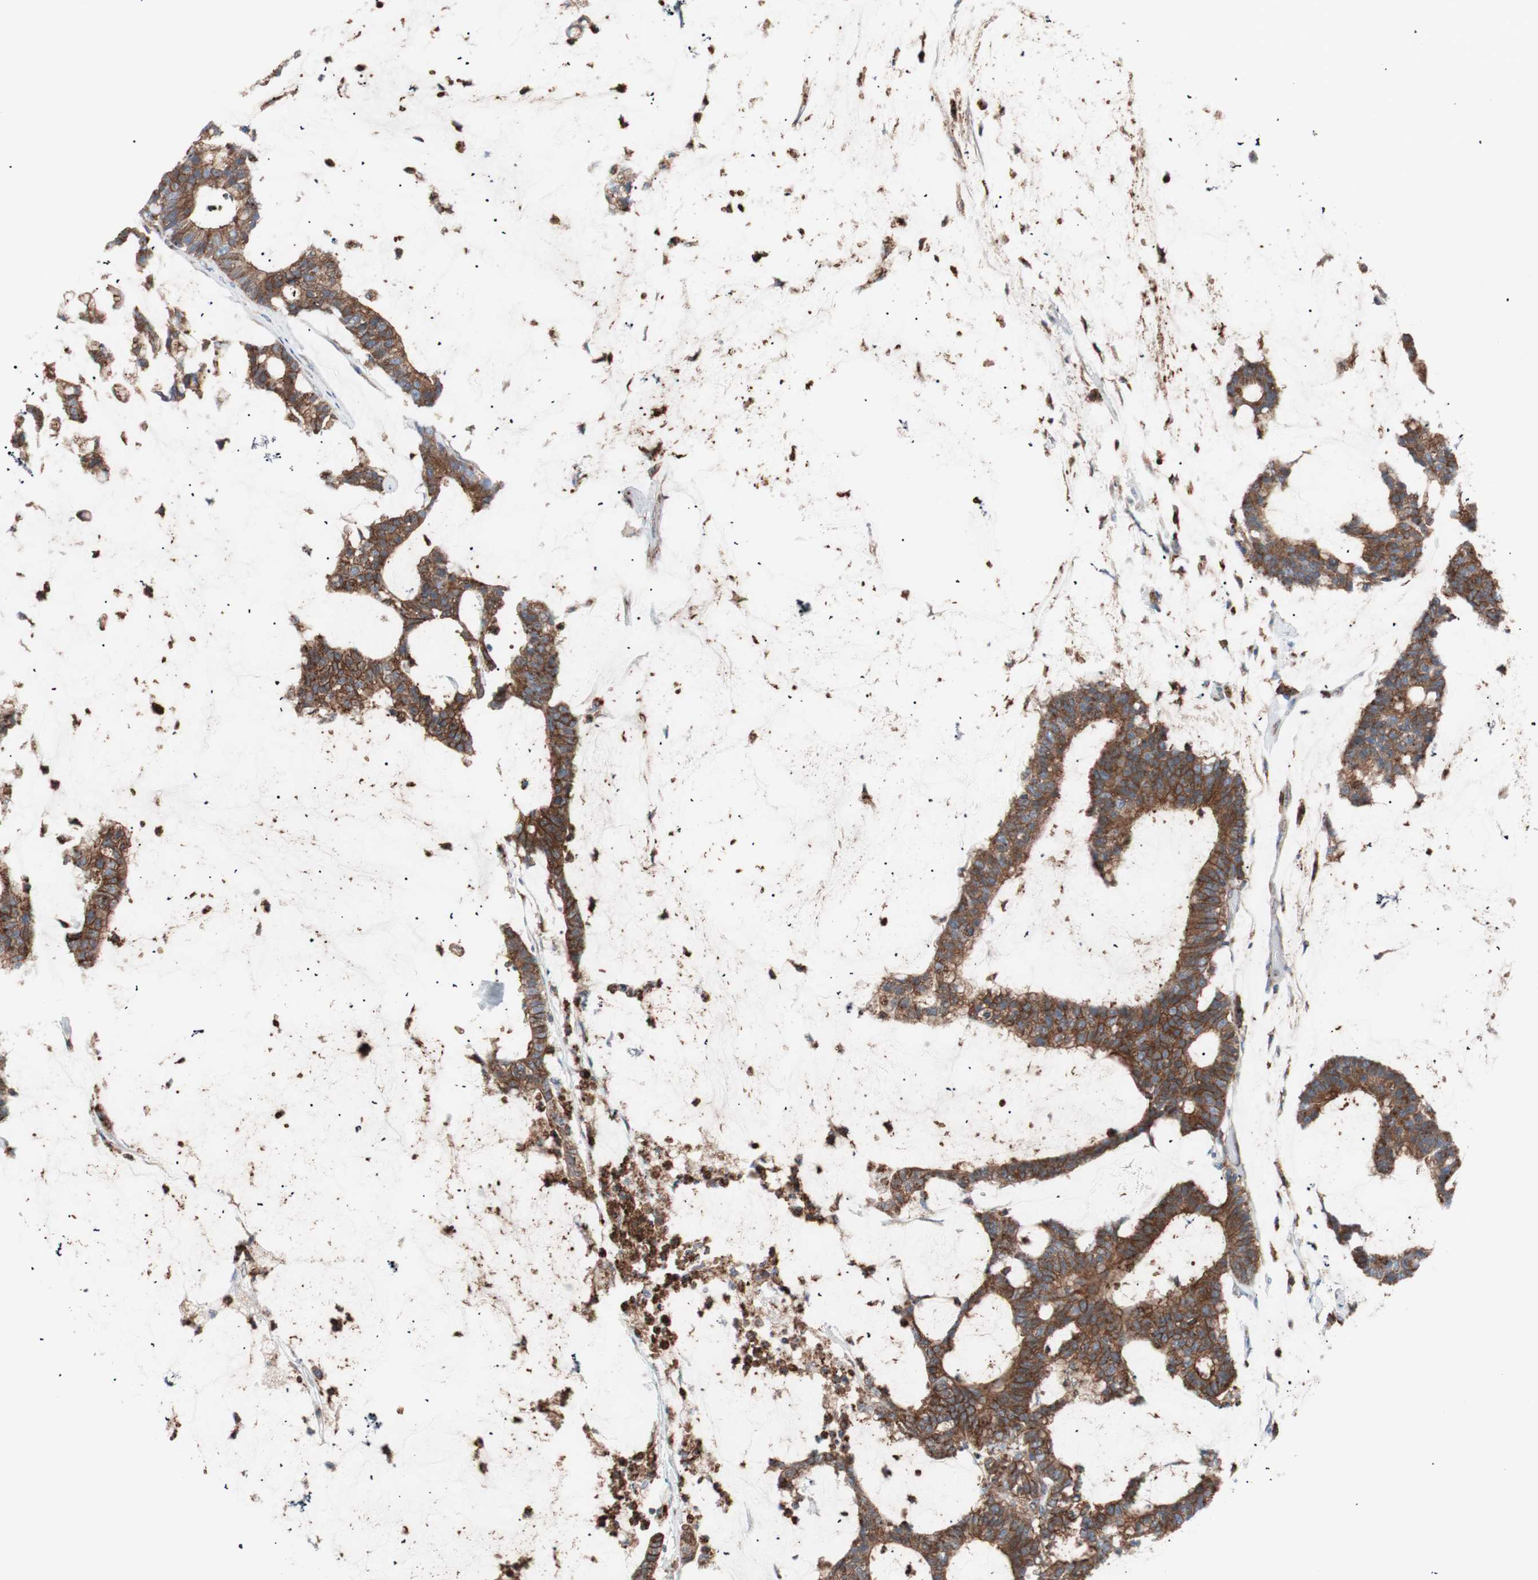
{"staining": {"intensity": "strong", "quantity": ">75%", "location": "cytoplasmic/membranous"}, "tissue": "colorectal cancer", "cell_type": "Tumor cells", "image_type": "cancer", "snomed": [{"axis": "morphology", "description": "Adenocarcinoma, NOS"}, {"axis": "topography", "description": "Colon"}], "caption": "Immunohistochemistry (IHC) histopathology image of neoplastic tissue: human colorectal cancer (adenocarcinoma) stained using IHC reveals high levels of strong protein expression localized specifically in the cytoplasmic/membranous of tumor cells, appearing as a cytoplasmic/membranous brown color.", "gene": "FLOT2", "patient": {"sex": "female", "age": 84}}